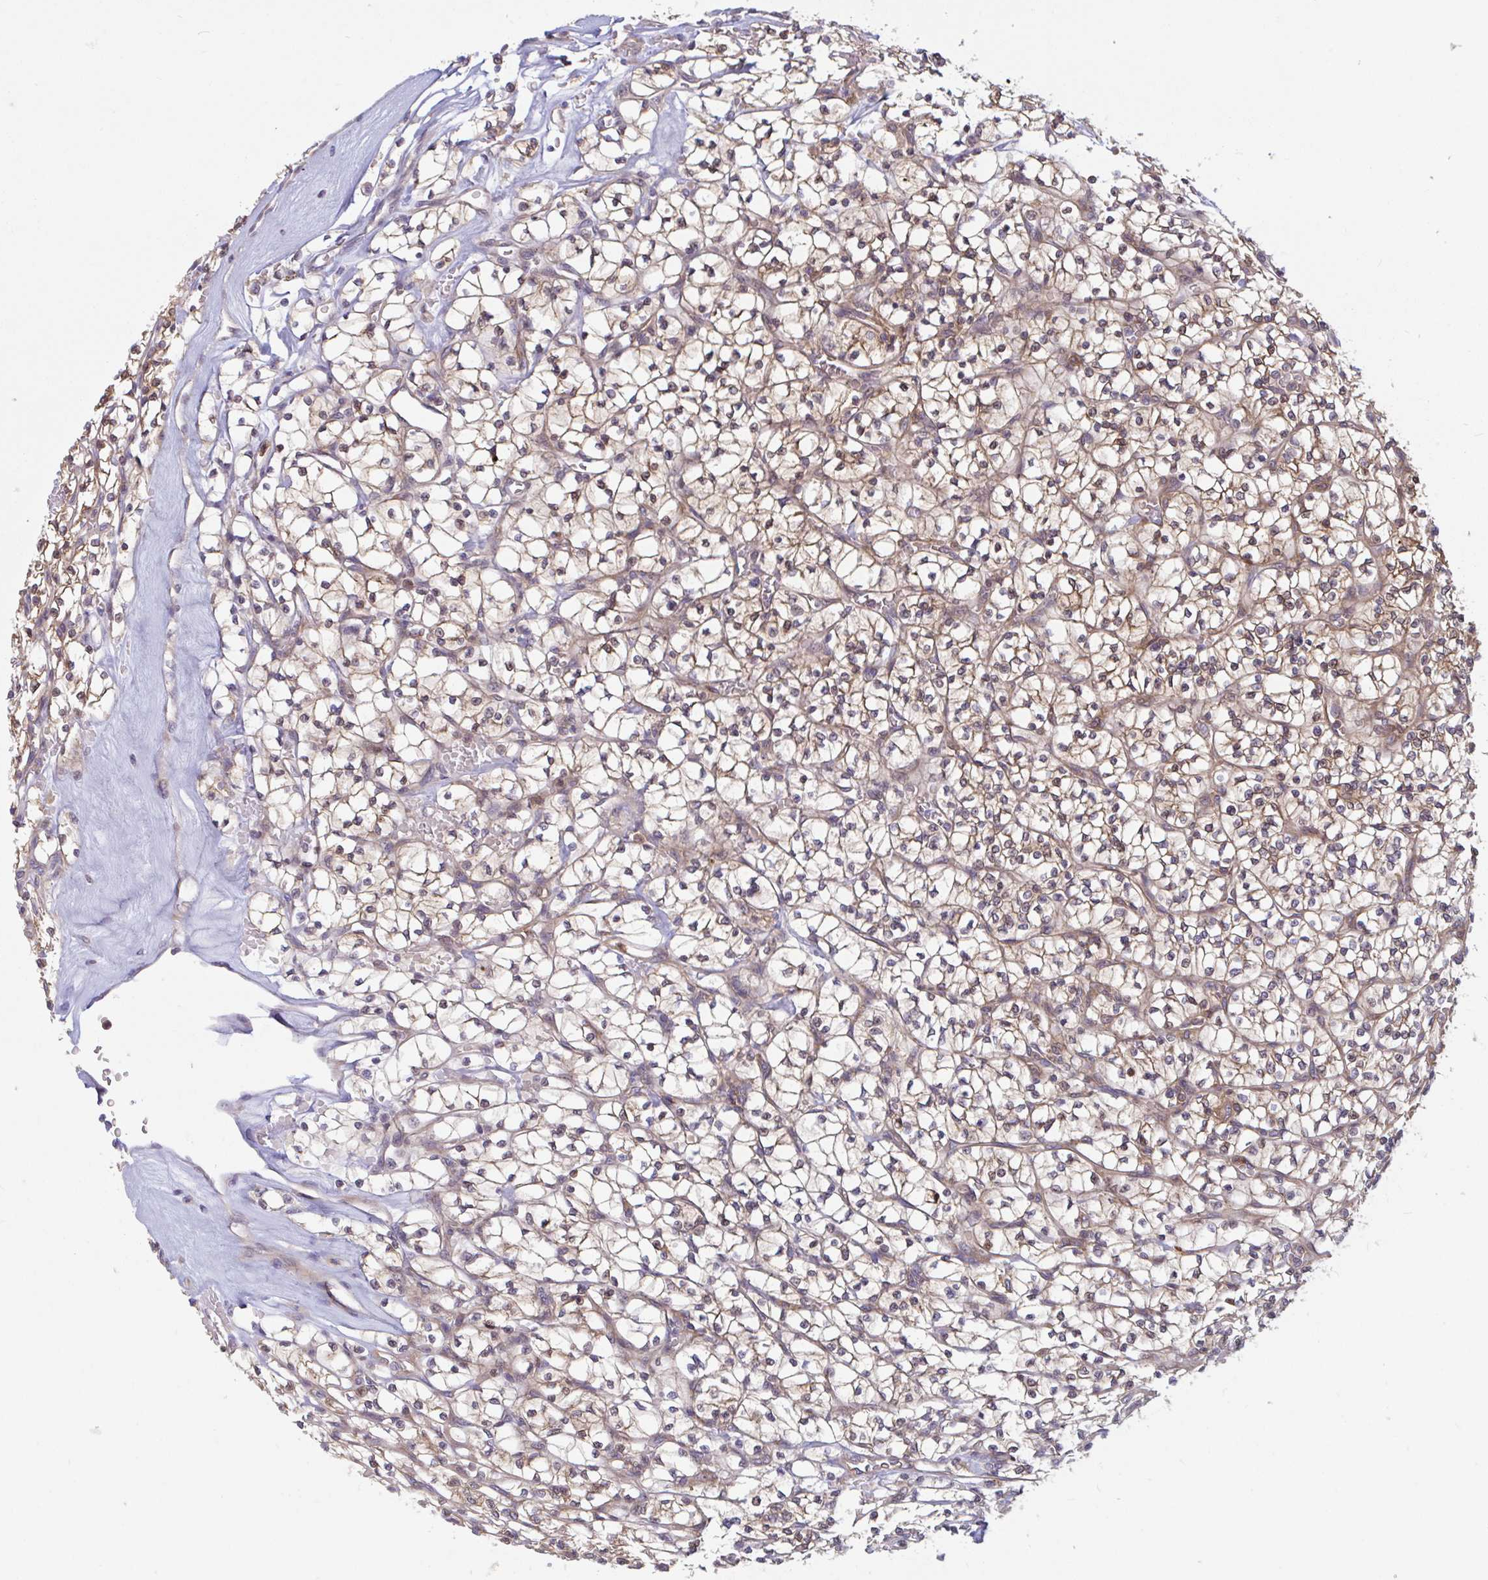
{"staining": {"intensity": "moderate", "quantity": ">75%", "location": "cytoplasmic/membranous,nuclear"}, "tissue": "renal cancer", "cell_type": "Tumor cells", "image_type": "cancer", "snomed": [{"axis": "morphology", "description": "Adenocarcinoma, NOS"}, {"axis": "topography", "description": "Kidney"}], "caption": "Tumor cells show moderate cytoplasmic/membranous and nuclear expression in about >75% of cells in adenocarcinoma (renal).", "gene": "LMNTD2", "patient": {"sex": "female", "age": 64}}